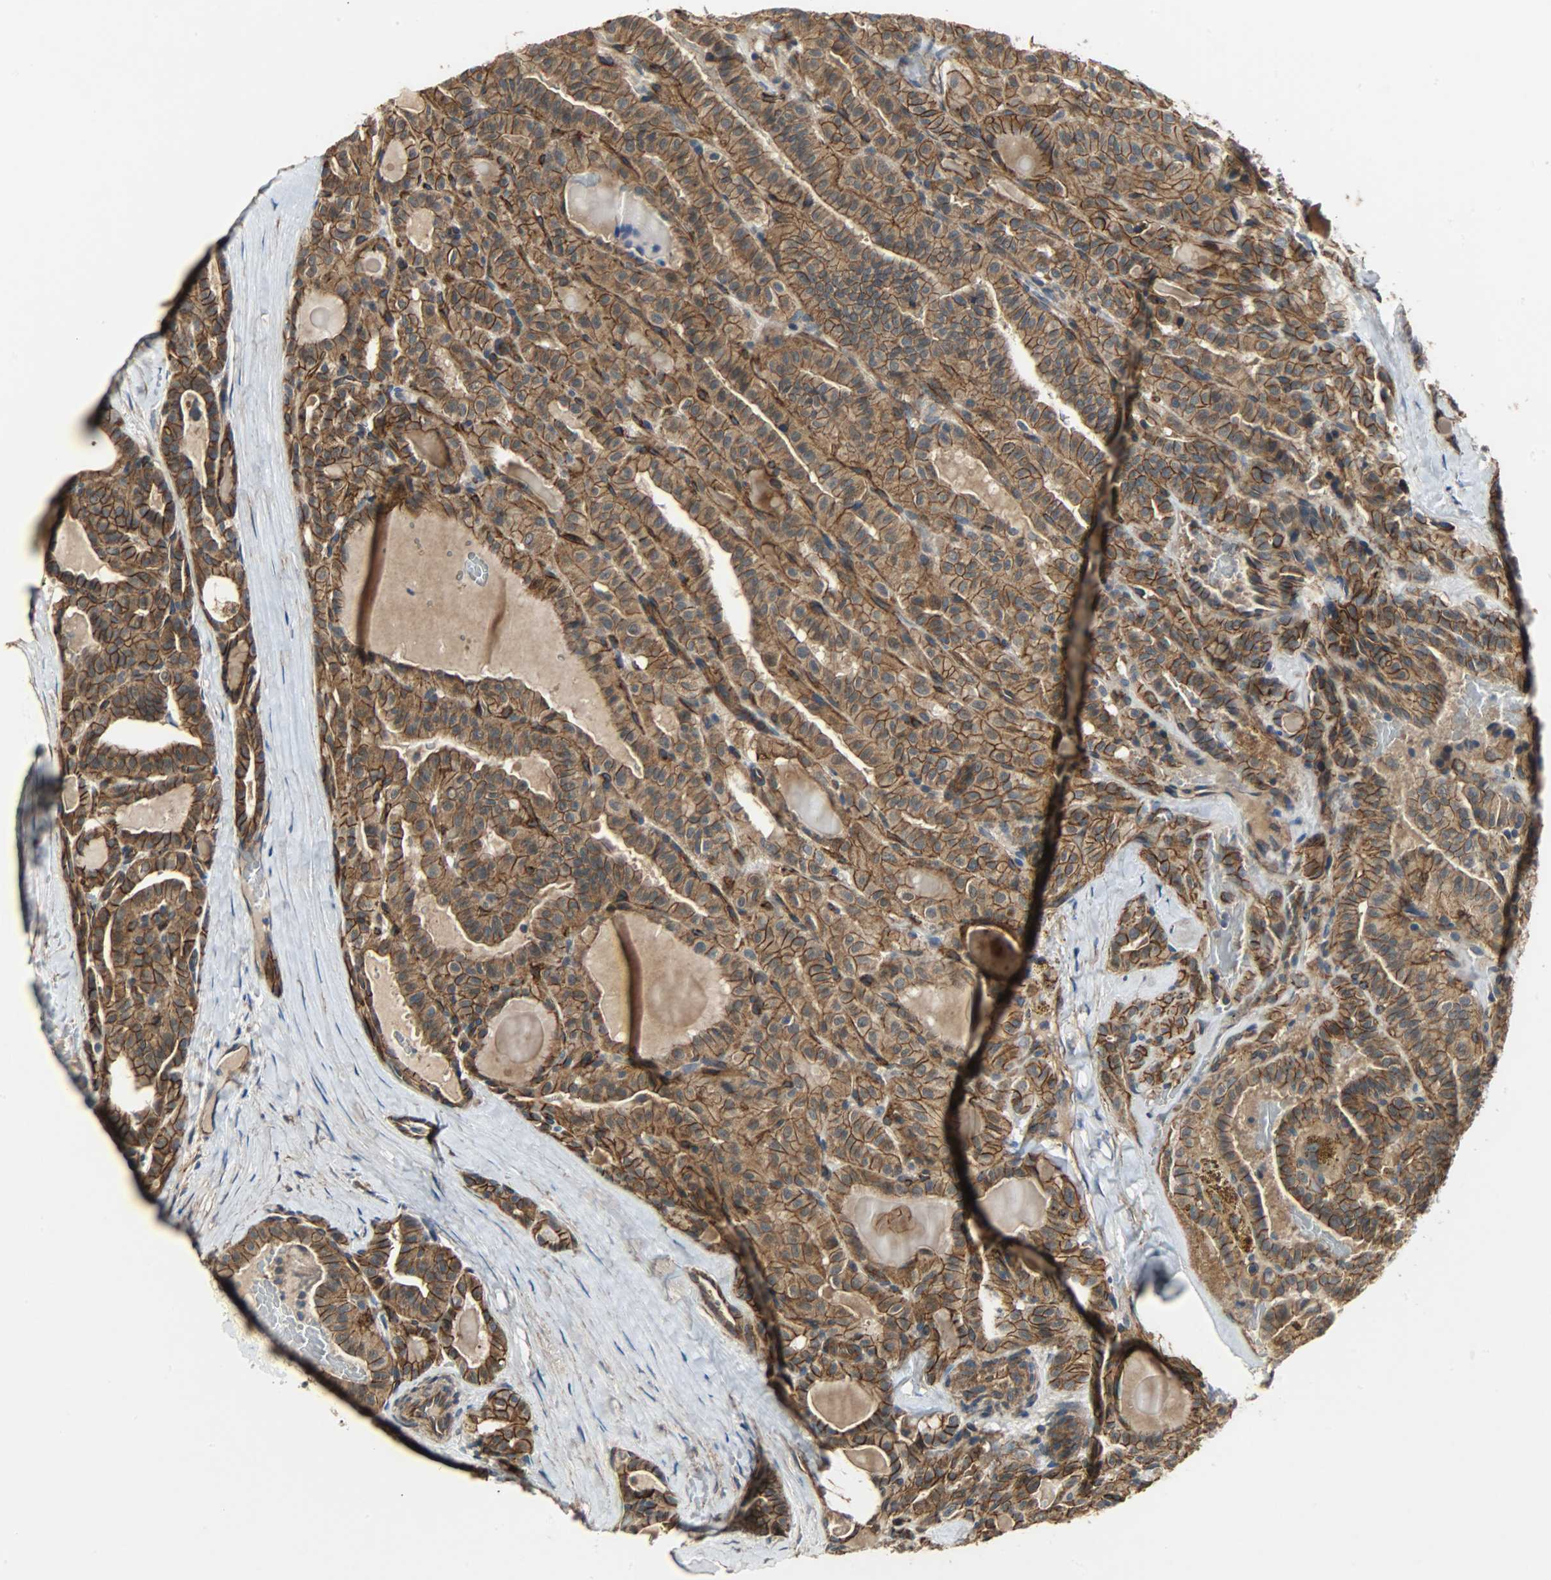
{"staining": {"intensity": "moderate", "quantity": ">75%", "location": "cytoplasmic/membranous"}, "tissue": "thyroid cancer", "cell_type": "Tumor cells", "image_type": "cancer", "snomed": [{"axis": "morphology", "description": "Papillary adenocarcinoma, NOS"}, {"axis": "topography", "description": "Thyroid gland"}], "caption": "Thyroid cancer (papillary adenocarcinoma) stained for a protein exhibits moderate cytoplasmic/membranous positivity in tumor cells.", "gene": "KIAA1217", "patient": {"sex": "male", "age": 77}}